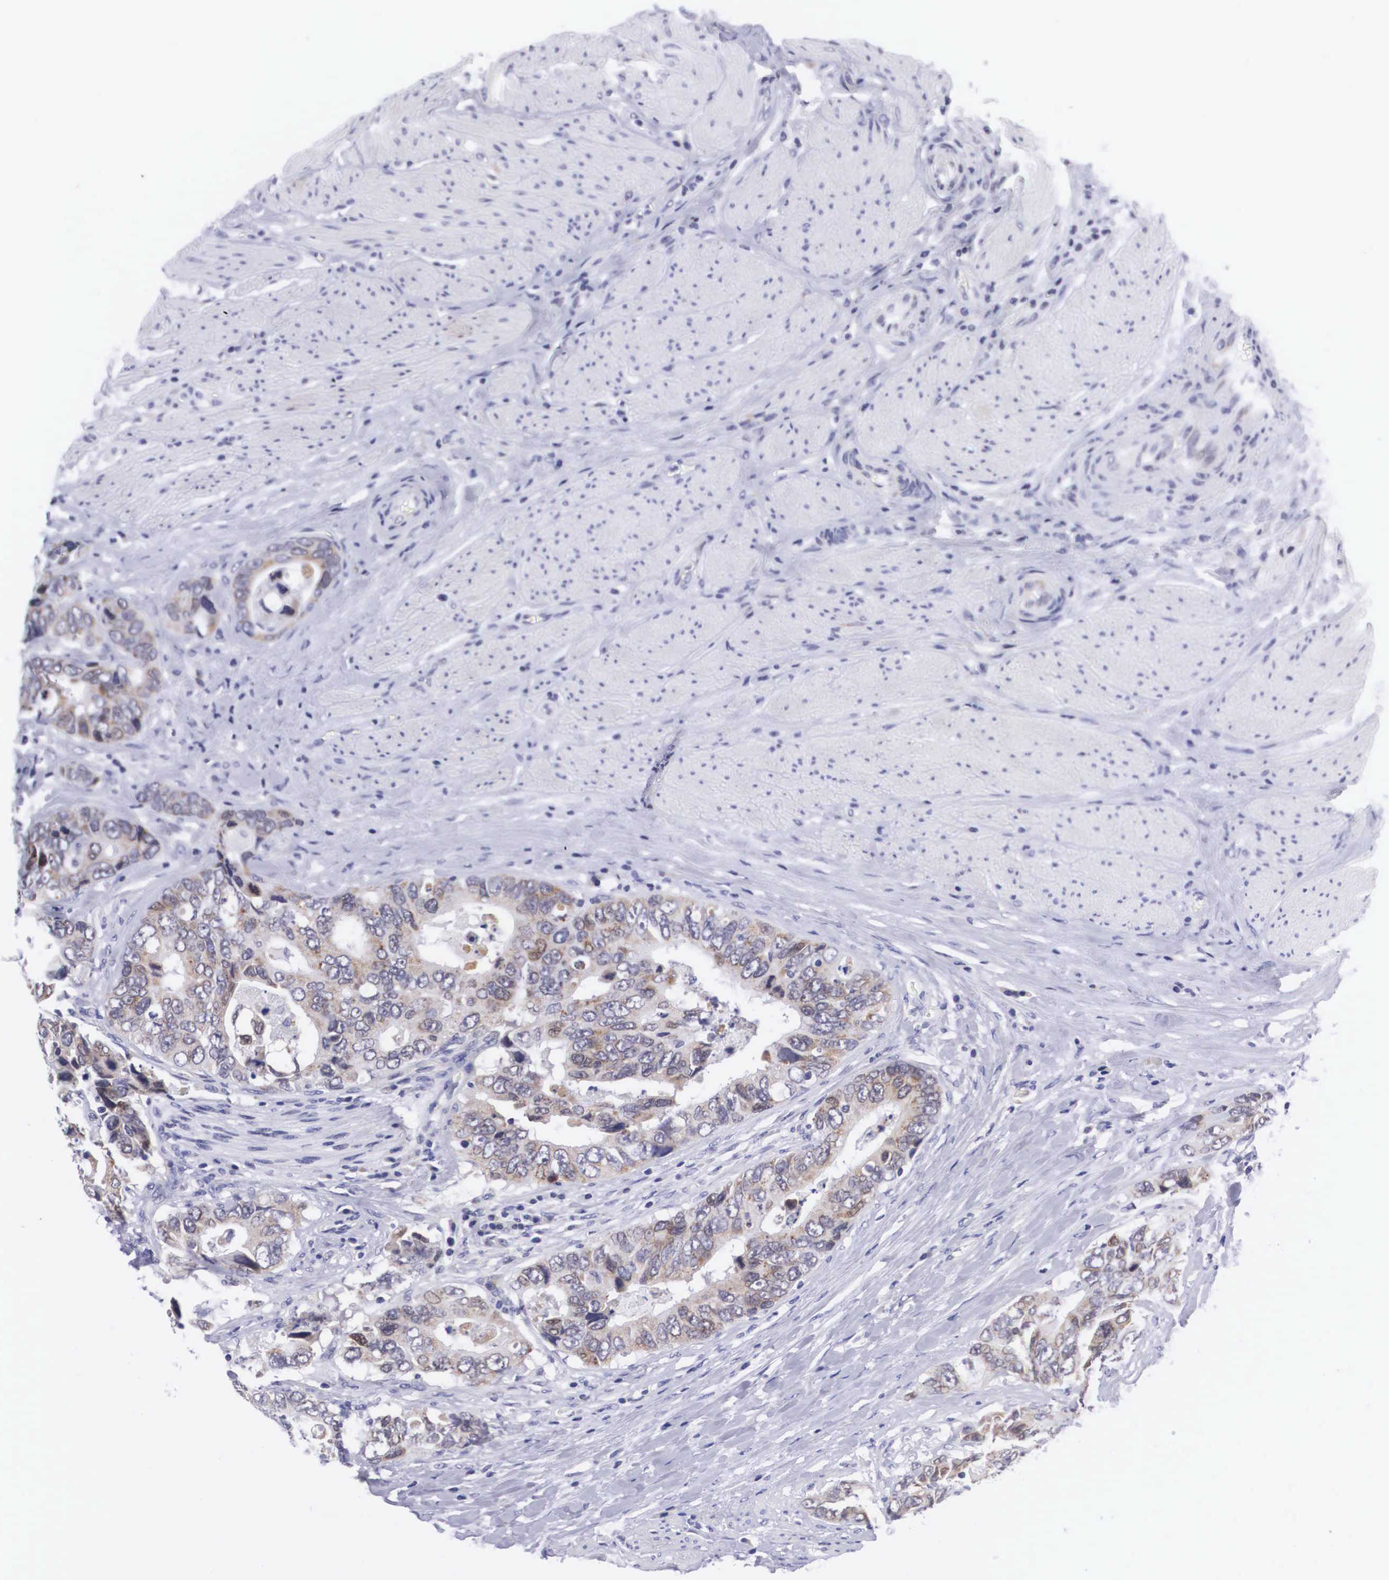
{"staining": {"intensity": "strong", "quantity": "25%-75%", "location": "cytoplasmic/membranous"}, "tissue": "colorectal cancer", "cell_type": "Tumor cells", "image_type": "cancer", "snomed": [{"axis": "morphology", "description": "Adenocarcinoma, NOS"}, {"axis": "topography", "description": "Rectum"}], "caption": "Immunohistochemical staining of colorectal cancer (adenocarcinoma) demonstrates high levels of strong cytoplasmic/membranous protein positivity in about 25%-75% of tumor cells.", "gene": "SOX11", "patient": {"sex": "female", "age": 67}}